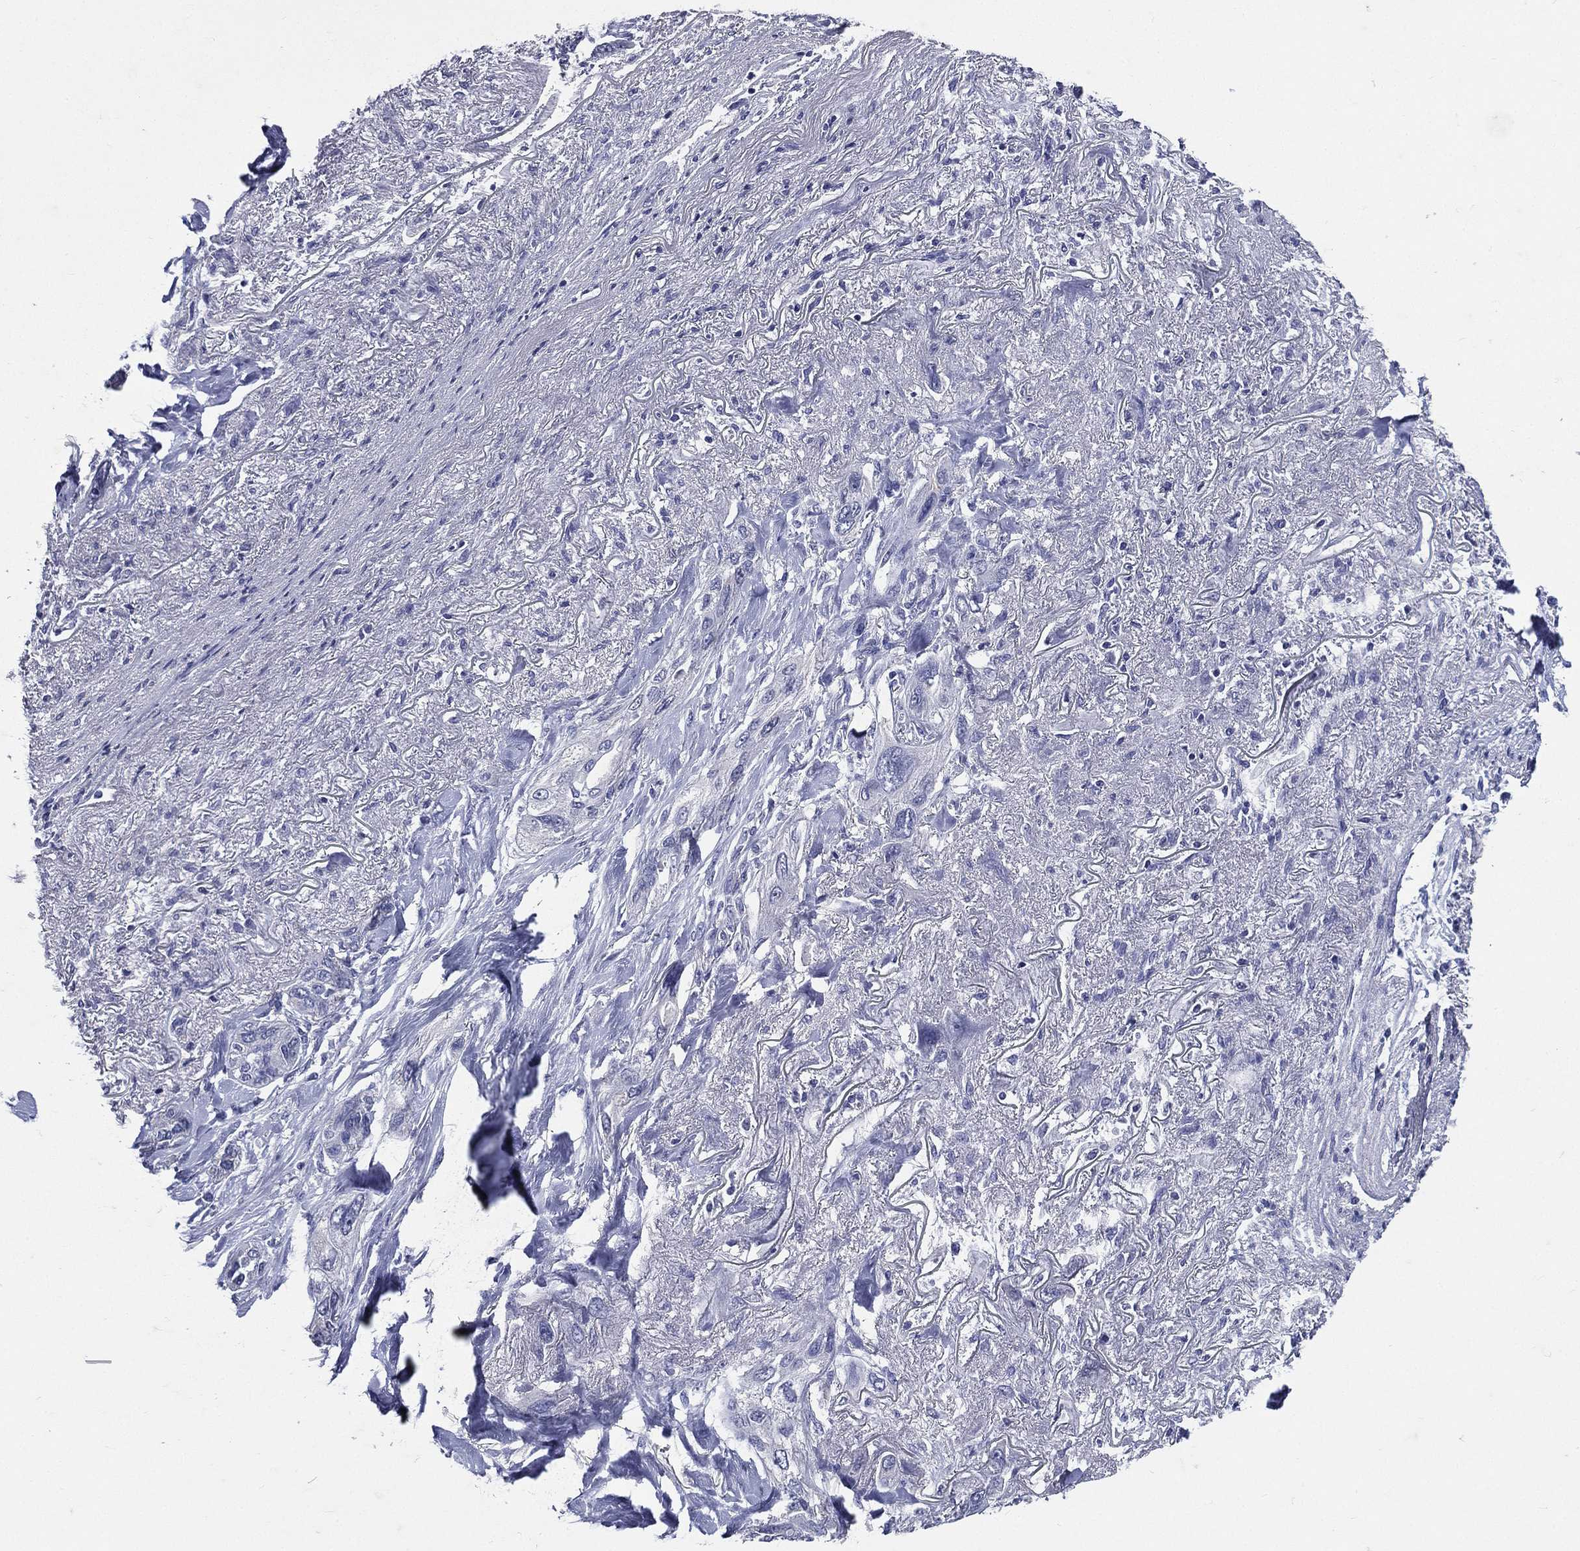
{"staining": {"intensity": "negative", "quantity": "none", "location": "none"}, "tissue": "lung cancer", "cell_type": "Tumor cells", "image_type": "cancer", "snomed": [{"axis": "morphology", "description": "Squamous cell carcinoma, NOS"}, {"axis": "topography", "description": "Lung"}], "caption": "Tumor cells show no significant protein positivity in lung cancer.", "gene": "TGM1", "patient": {"sex": "female", "age": 70}}